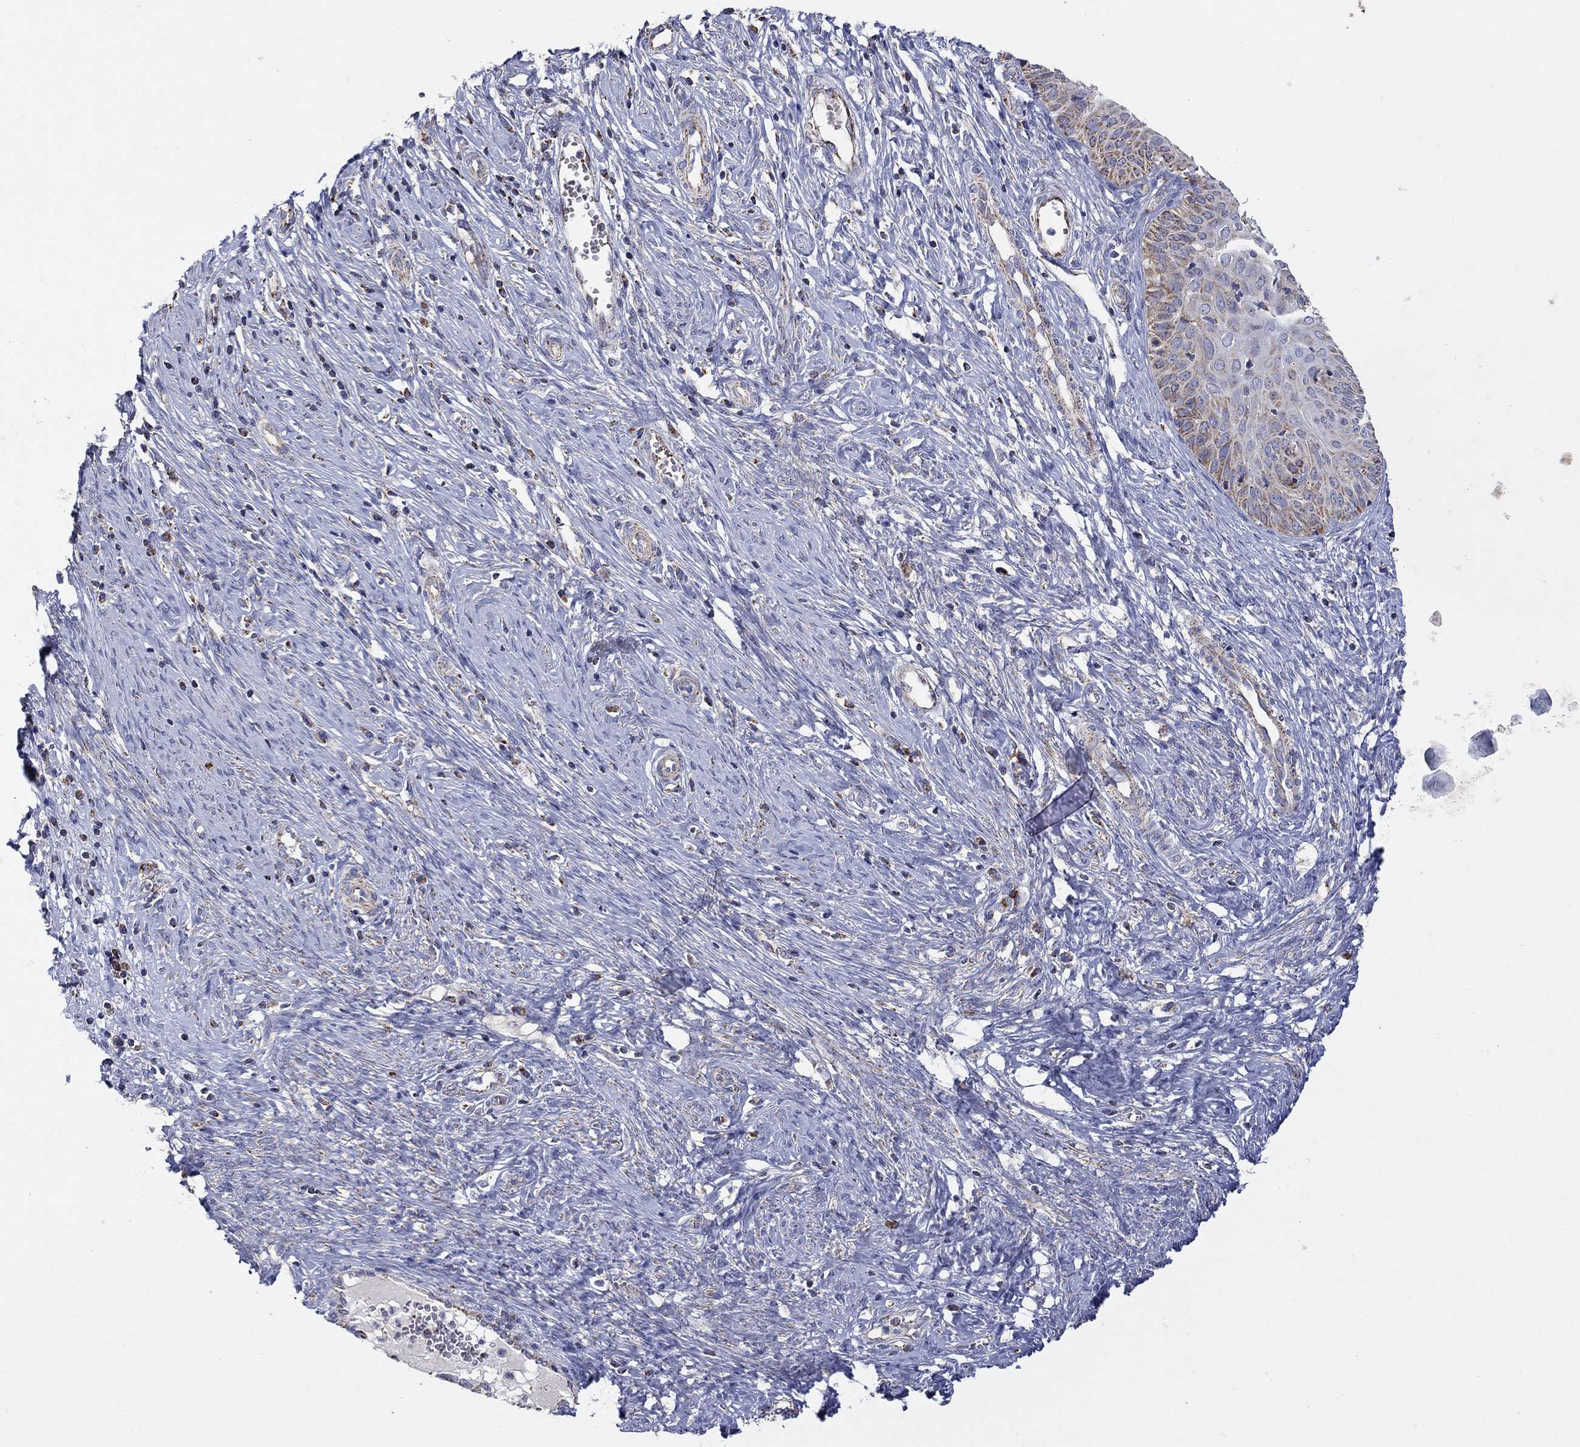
{"staining": {"intensity": "moderate", "quantity": "<25%", "location": "cytoplasmic/membranous"}, "tissue": "cervical cancer", "cell_type": "Tumor cells", "image_type": "cancer", "snomed": [{"axis": "morphology", "description": "Normal tissue, NOS"}, {"axis": "morphology", "description": "Squamous cell carcinoma, NOS"}, {"axis": "topography", "description": "Cervix"}], "caption": "Human cervical cancer stained for a protein (brown) exhibits moderate cytoplasmic/membranous positive expression in about <25% of tumor cells.", "gene": "HPS5", "patient": {"sex": "female", "age": 39}}